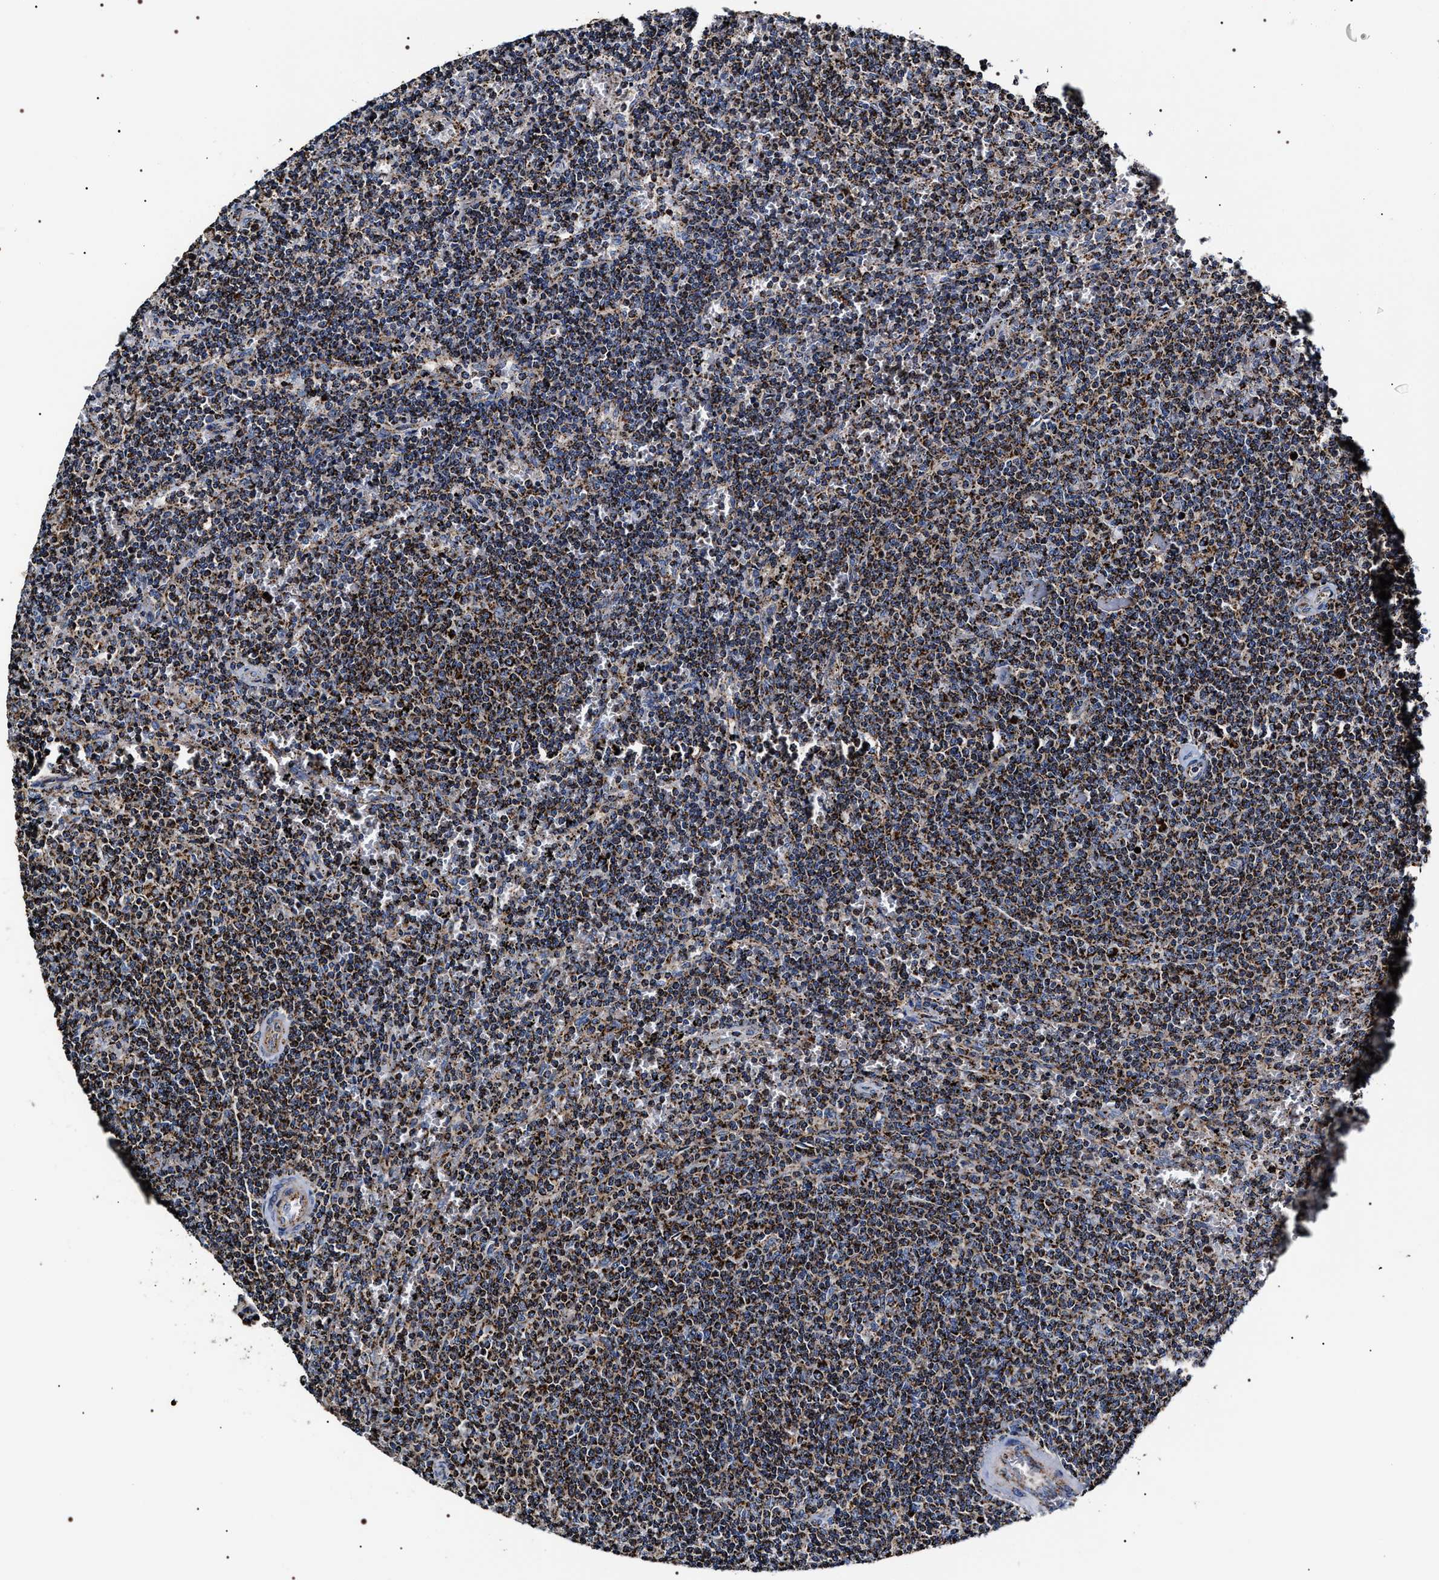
{"staining": {"intensity": "strong", "quantity": ">75%", "location": "cytoplasmic/membranous"}, "tissue": "lymphoma", "cell_type": "Tumor cells", "image_type": "cancer", "snomed": [{"axis": "morphology", "description": "Malignant lymphoma, non-Hodgkin's type, Low grade"}, {"axis": "topography", "description": "Spleen"}], "caption": "This is an image of IHC staining of lymphoma, which shows strong expression in the cytoplasmic/membranous of tumor cells.", "gene": "COG5", "patient": {"sex": "female", "age": 50}}